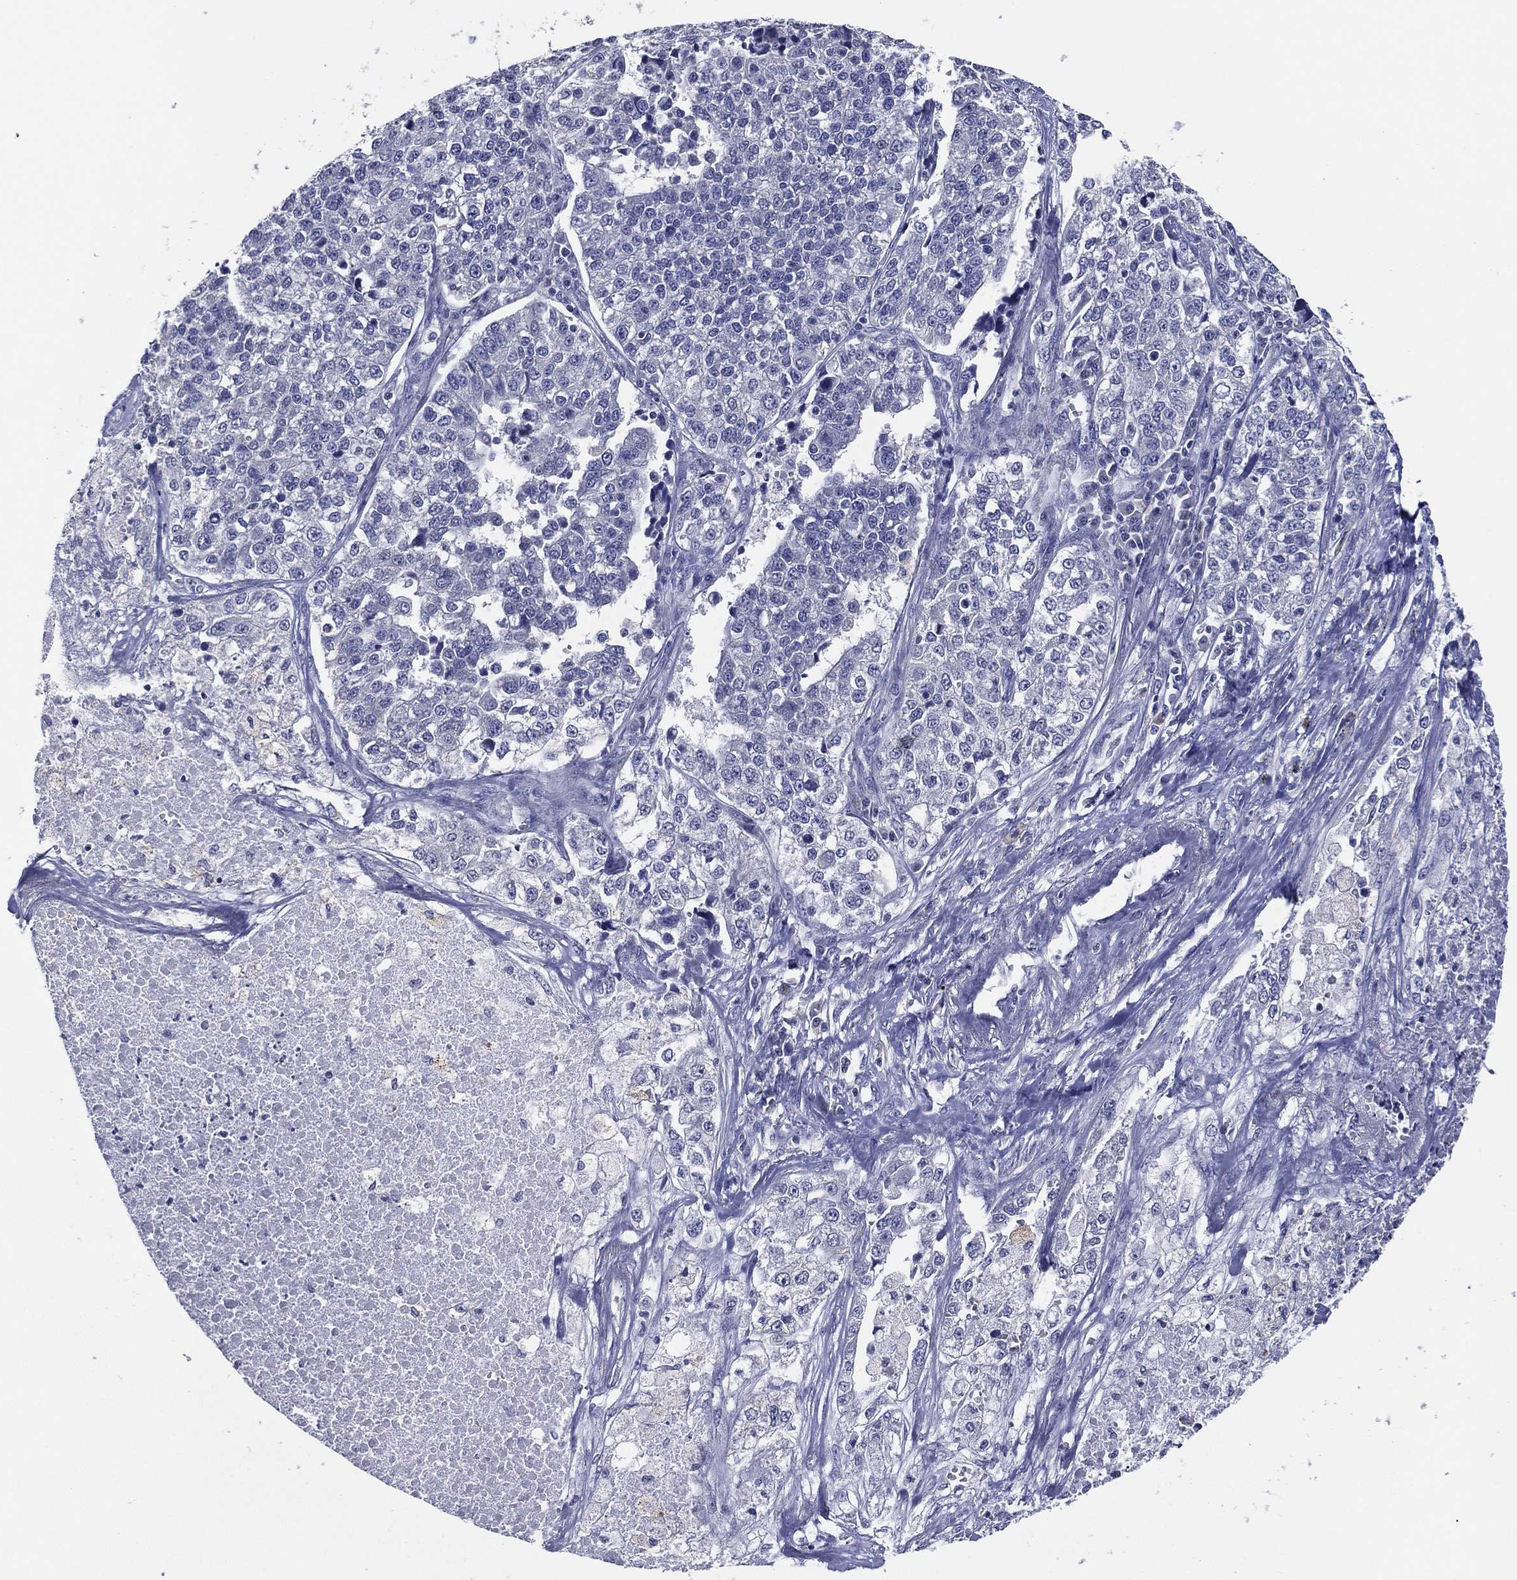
{"staining": {"intensity": "negative", "quantity": "none", "location": "none"}, "tissue": "lung cancer", "cell_type": "Tumor cells", "image_type": "cancer", "snomed": [{"axis": "morphology", "description": "Adenocarcinoma, NOS"}, {"axis": "topography", "description": "Lung"}], "caption": "This is an immunohistochemistry (IHC) micrograph of human lung cancer (adenocarcinoma). There is no expression in tumor cells.", "gene": "SLC13A4", "patient": {"sex": "male", "age": 49}}